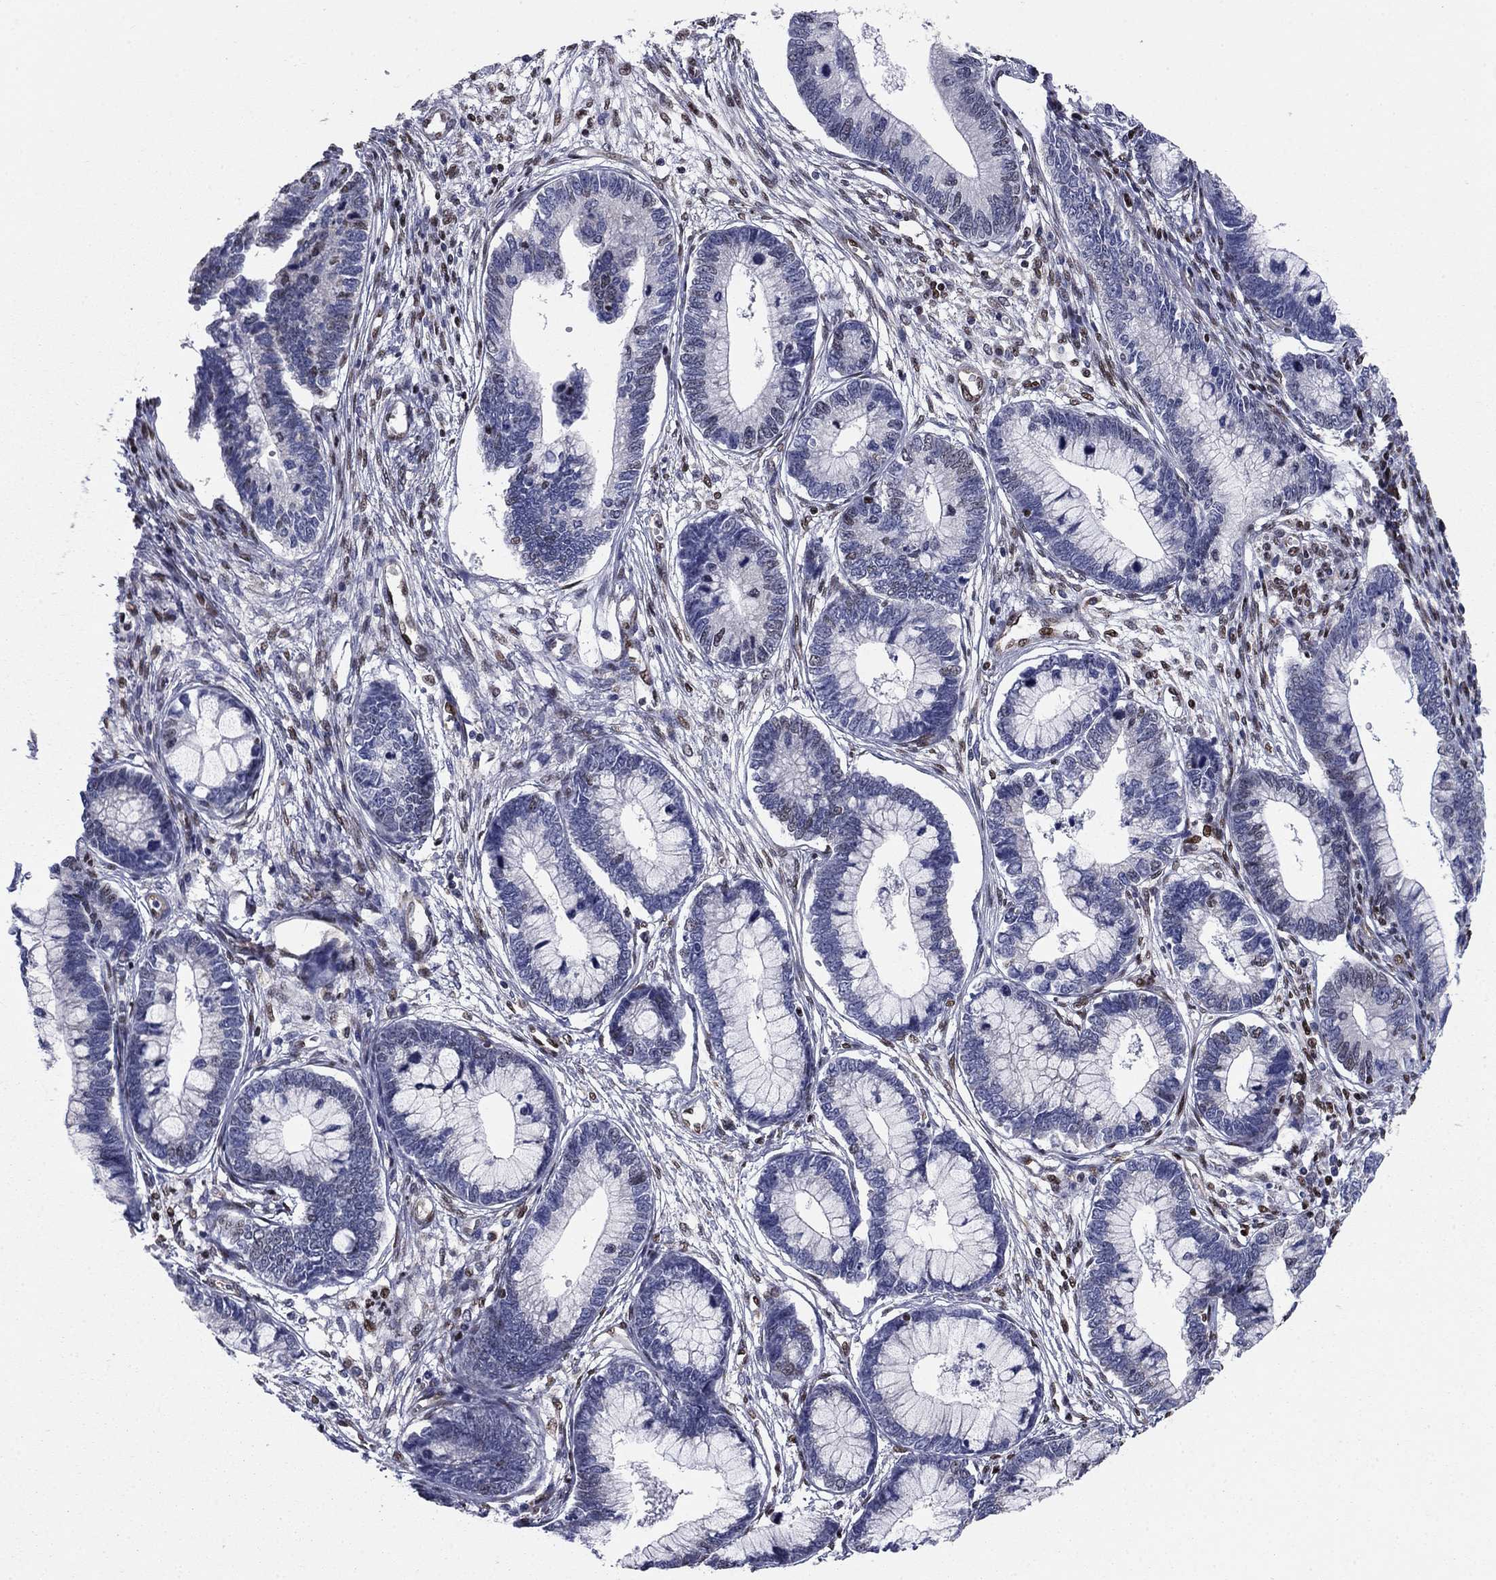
{"staining": {"intensity": "weak", "quantity": "<25%", "location": "nuclear"}, "tissue": "cervical cancer", "cell_type": "Tumor cells", "image_type": "cancer", "snomed": [{"axis": "morphology", "description": "Adenocarcinoma, NOS"}, {"axis": "topography", "description": "Cervix"}], "caption": "IHC of adenocarcinoma (cervical) exhibits no positivity in tumor cells.", "gene": "N4BP2", "patient": {"sex": "female", "age": 44}}